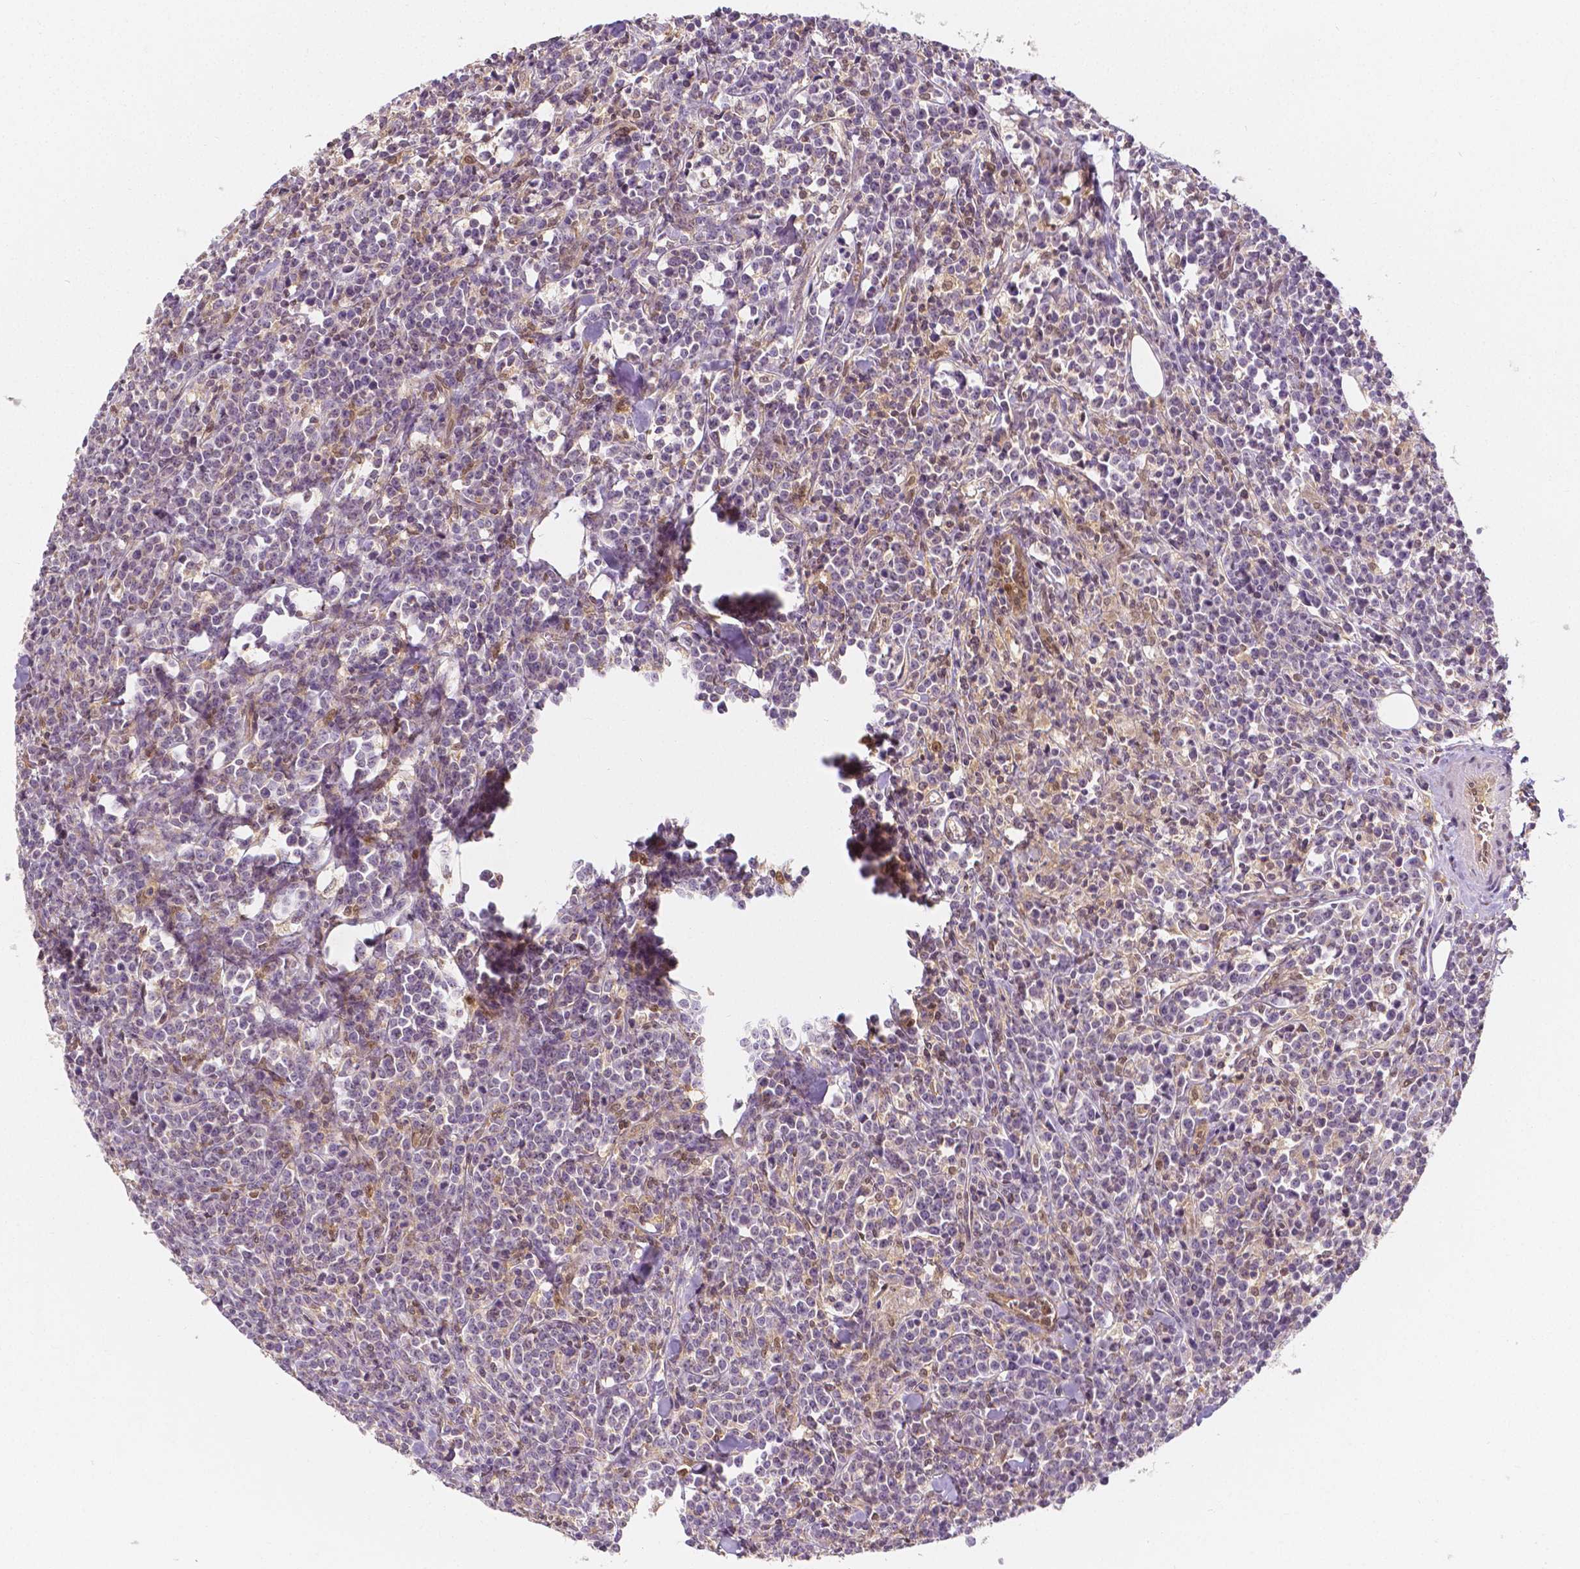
{"staining": {"intensity": "negative", "quantity": "none", "location": "none"}, "tissue": "lymphoma", "cell_type": "Tumor cells", "image_type": "cancer", "snomed": [{"axis": "morphology", "description": "Malignant lymphoma, non-Hodgkin's type, High grade"}, {"axis": "topography", "description": "Small intestine"}], "caption": "Tumor cells show no significant protein staining in malignant lymphoma, non-Hodgkin's type (high-grade).", "gene": "NAPRT", "patient": {"sex": "female", "age": 56}}